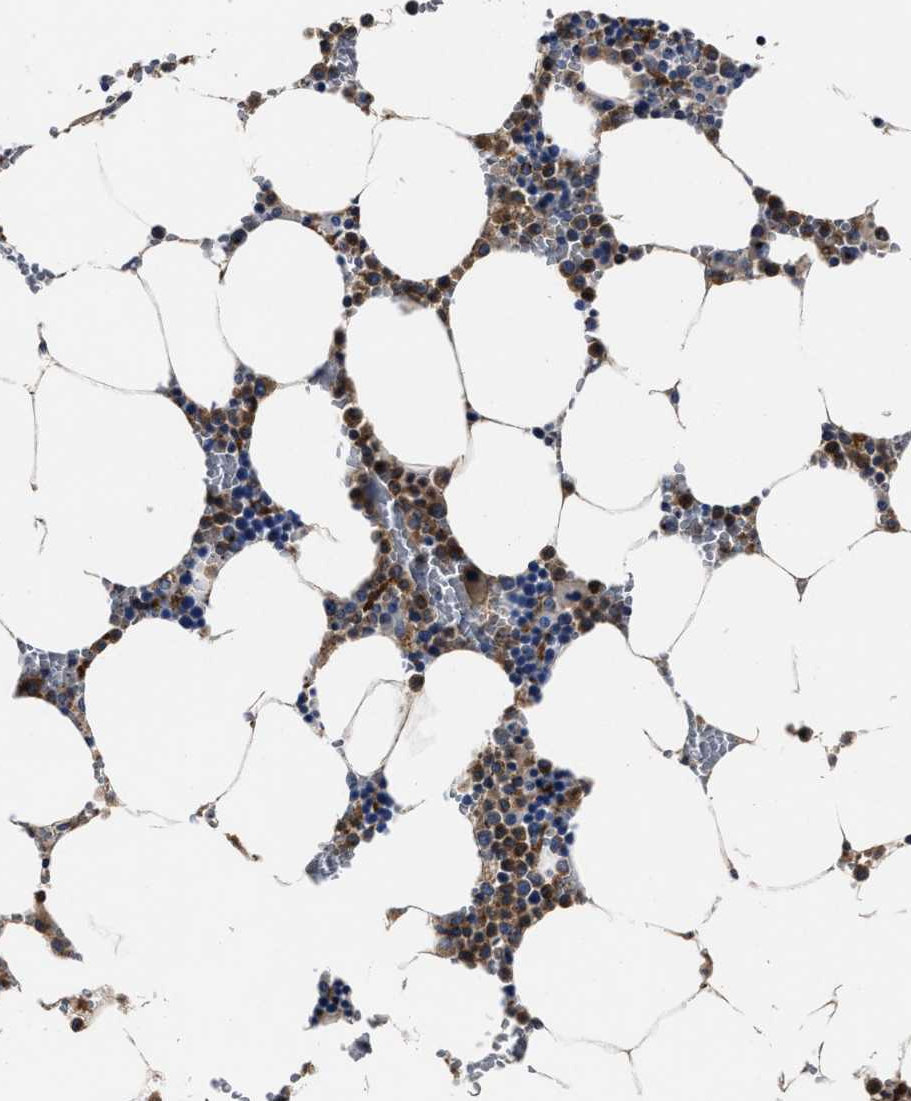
{"staining": {"intensity": "moderate", "quantity": "25%-75%", "location": "cytoplasmic/membranous,nuclear"}, "tissue": "bone marrow", "cell_type": "Hematopoietic cells", "image_type": "normal", "snomed": [{"axis": "morphology", "description": "Normal tissue, NOS"}, {"axis": "topography", "description": "Bone marrow"}], "caption": "High-magnification brightfield microscopy of unremarkable bone marrow stained with DAB (3,3'-diaminobenzidine) (brown) and counterstained with hematoxylin (blue). hematopoietic cells exhibit moderate cytoplasmic/membranous,nuclear staining is seen in approximately25%-75% of cells. (DAB (3,3'-diaminobenzidine) = brown stain, brightfield microscopy at high magnification).", "gene": "LAMTOR4", "patient": {"sex": "male", "age": 70}}